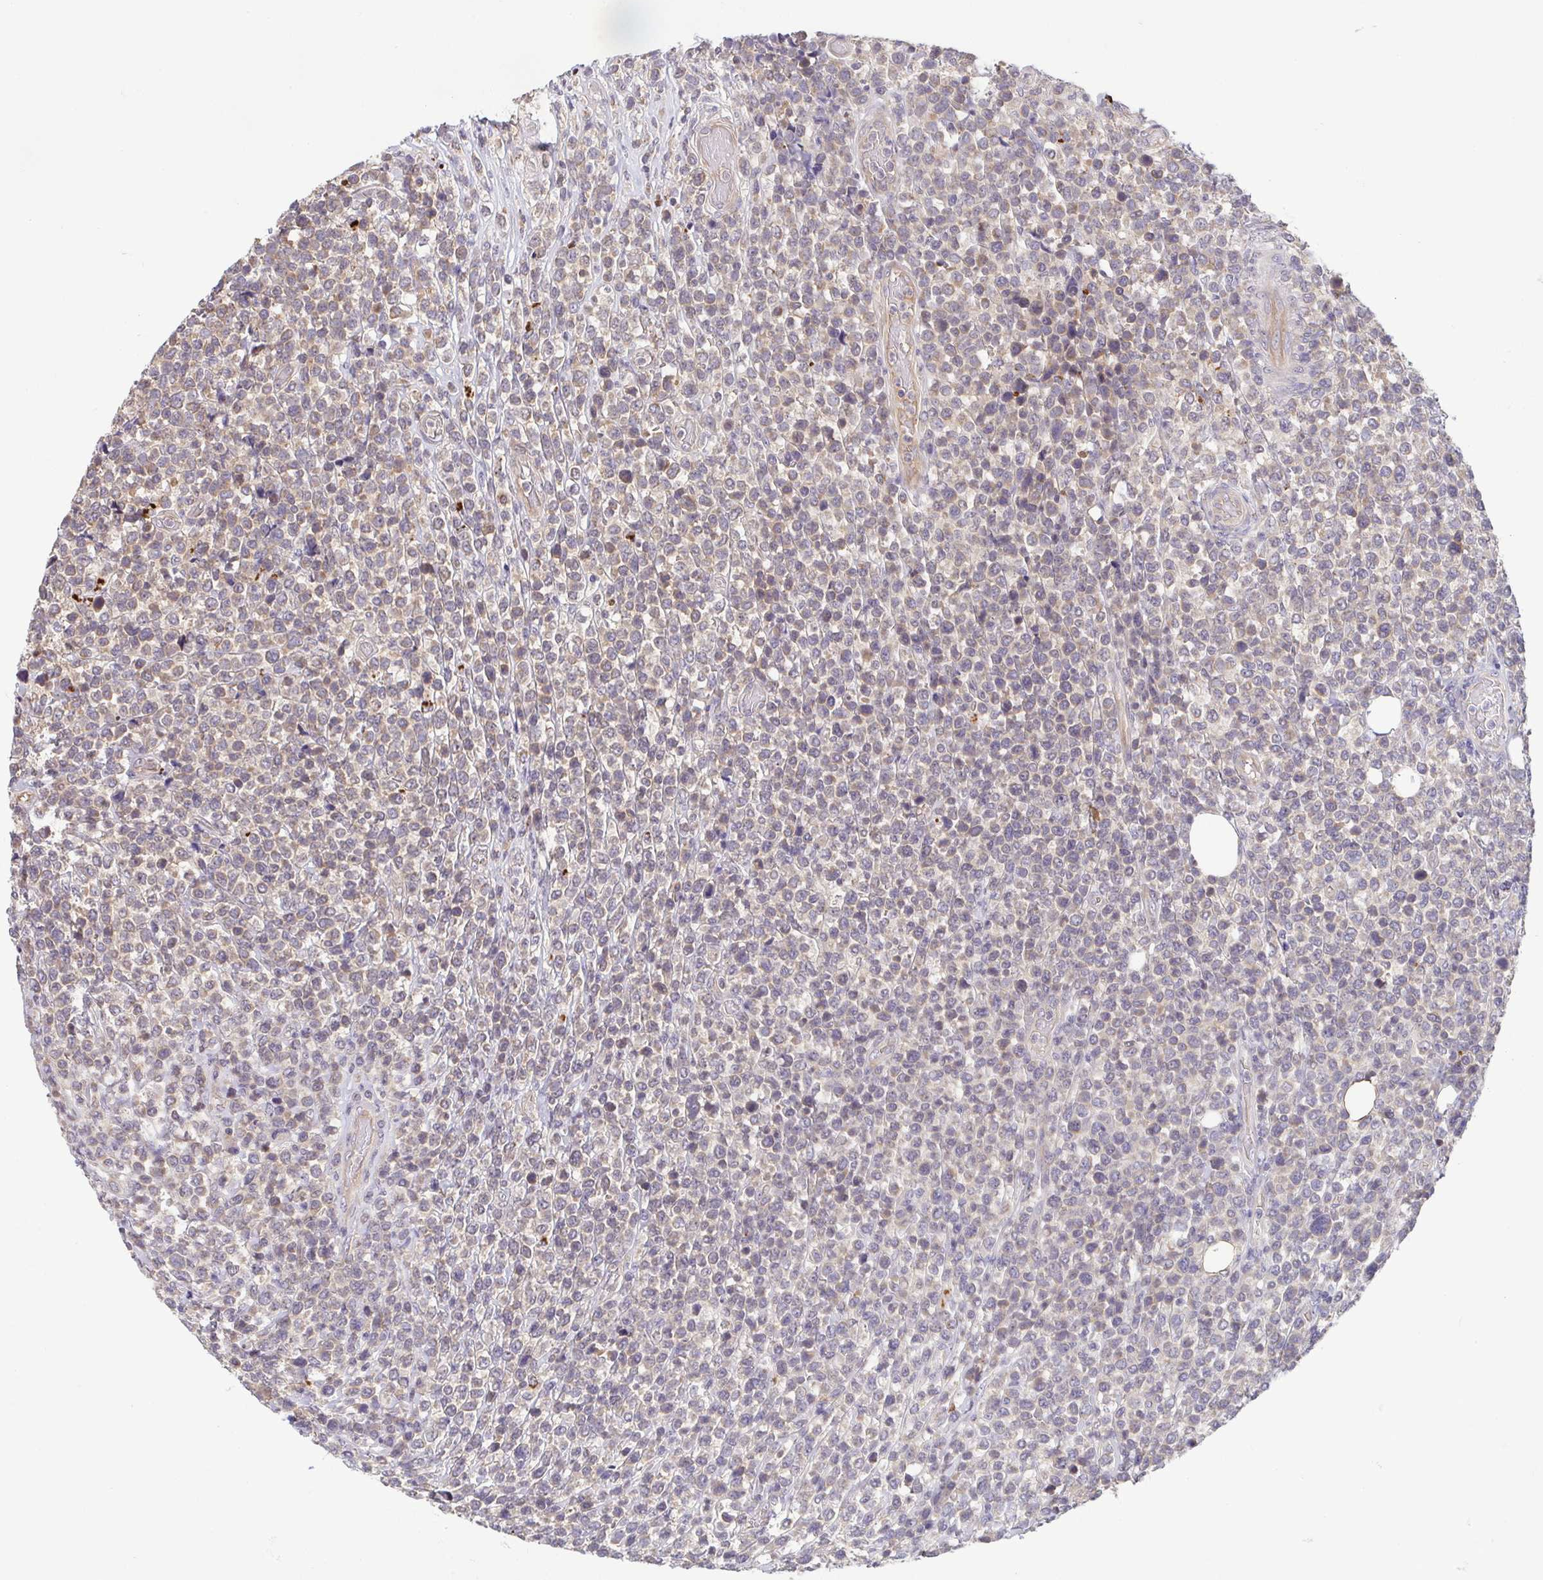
{"staining": {"intensity": "weak", "quantity": "25%-75%", "location": "cytoplasmic/membranous"}, "tissue": "lymphoma", "cell_type": "Tumor cells", "image_type": "cancer", "snomed": [{"axis": "morphology", "description": "Malignant lymphoma, non-Hodgkin's type, High grade"}, {"axis": "topography", "description": "Soft tissue"}], "caption": "High-power microscopy captured an immunohistochemistry (IHC) micrograph of lymphoma, revealing weak cytoplasmic/membranous expression in about 25%-75% of tumor cells.", "gene": "OSBPL7", "patient": {"sex": "female", "age": 56}}